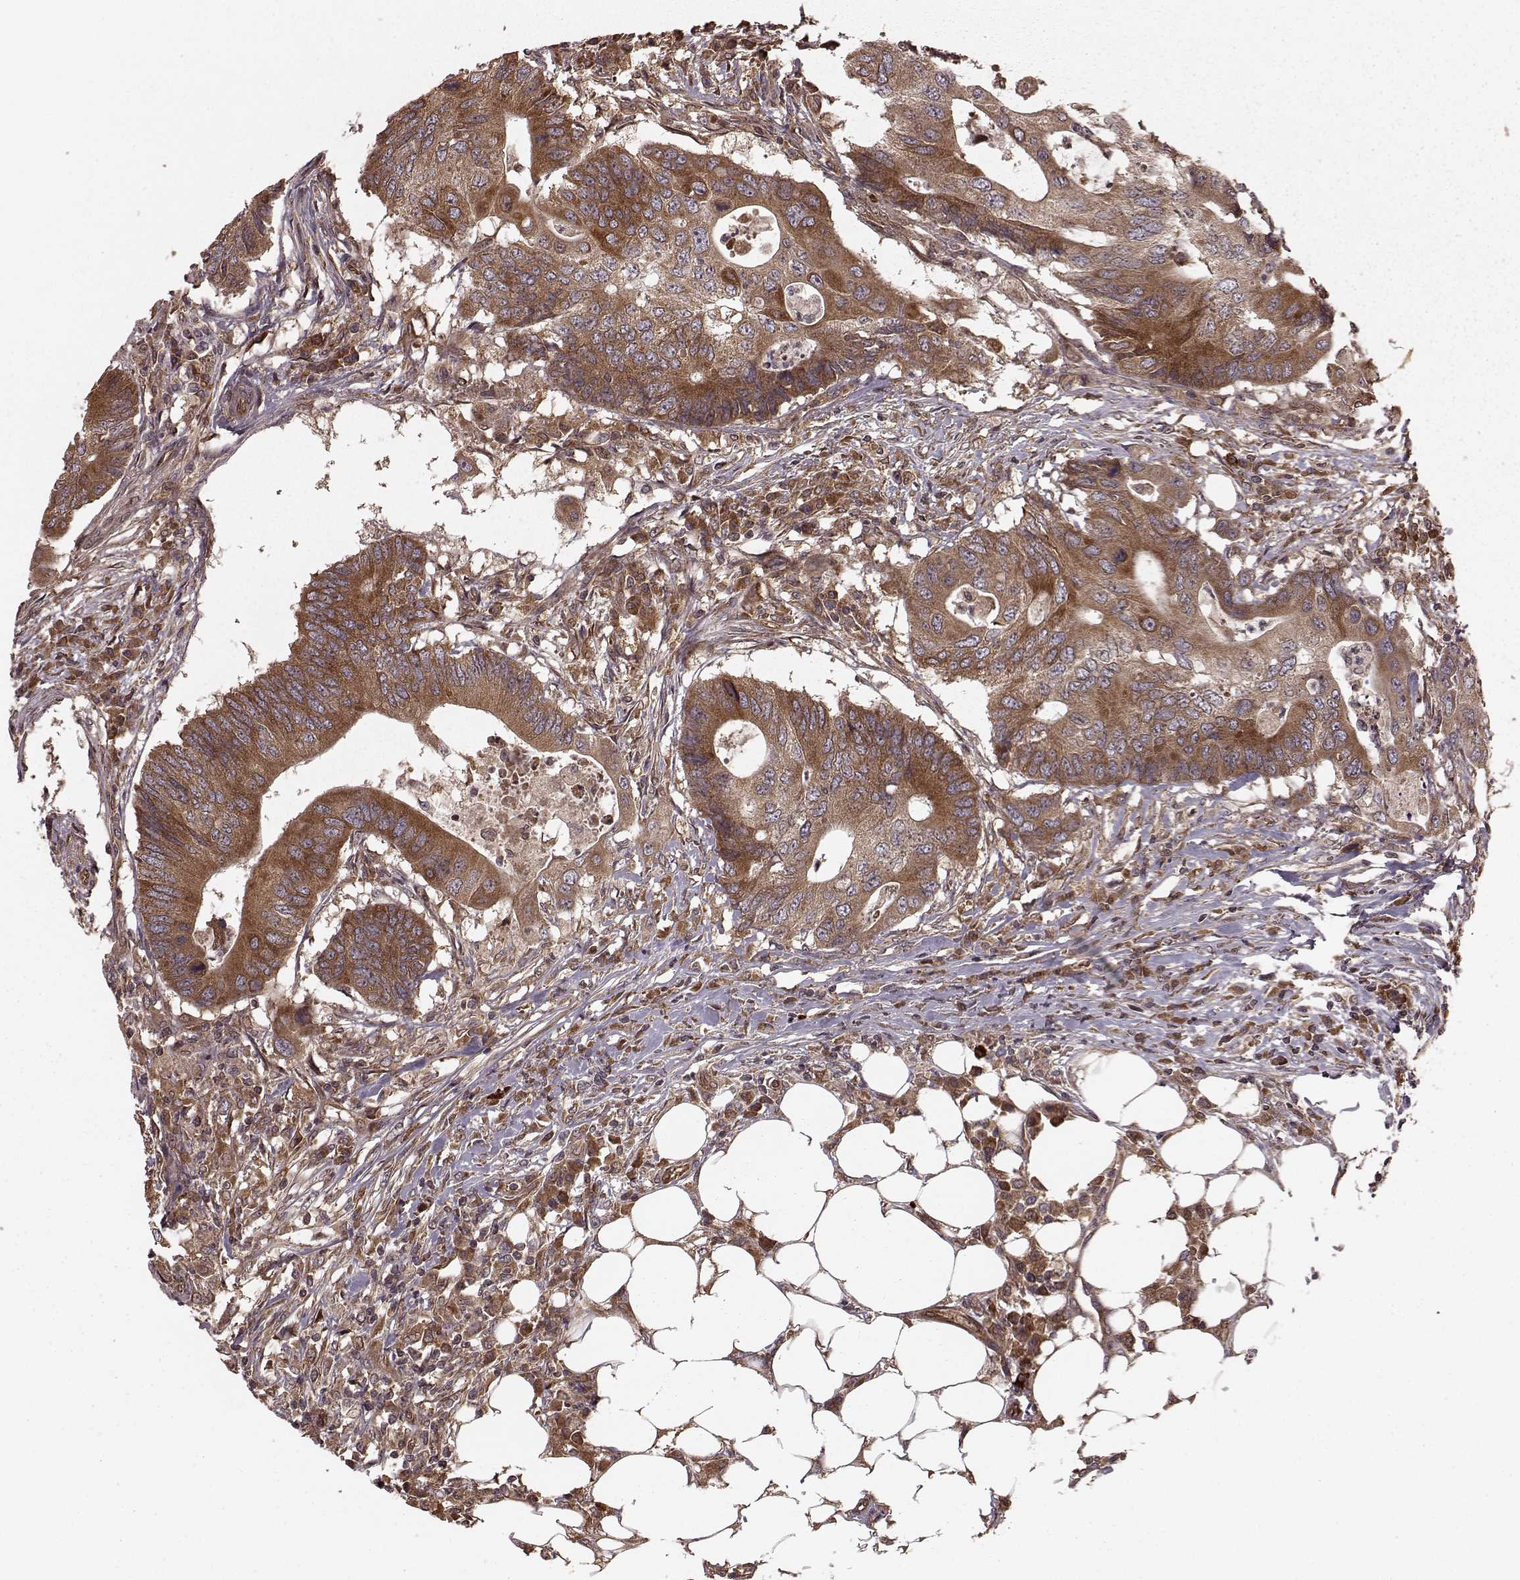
{"staining": {"intensity": "strong", "quantity": ">75%", "location": "cytoplasmic/membranous"}, "tissue": "colorectal cancer", "cell_type": "Tumor cells", "image_type": "cancer", "snomed": [{"axis": "morphology", "description": "Adenocarcinoma, NOS"}, {"axis": "topography", "description": "Colon"}], "caption": "An image of colorectal cancer (adenocarcinoma) stained for a protein shows strong cytoplasmic/membranous brown staining in tumor cells.", "gene": "AGPAT1", "patient": {"sex": "male", "age": 71}}